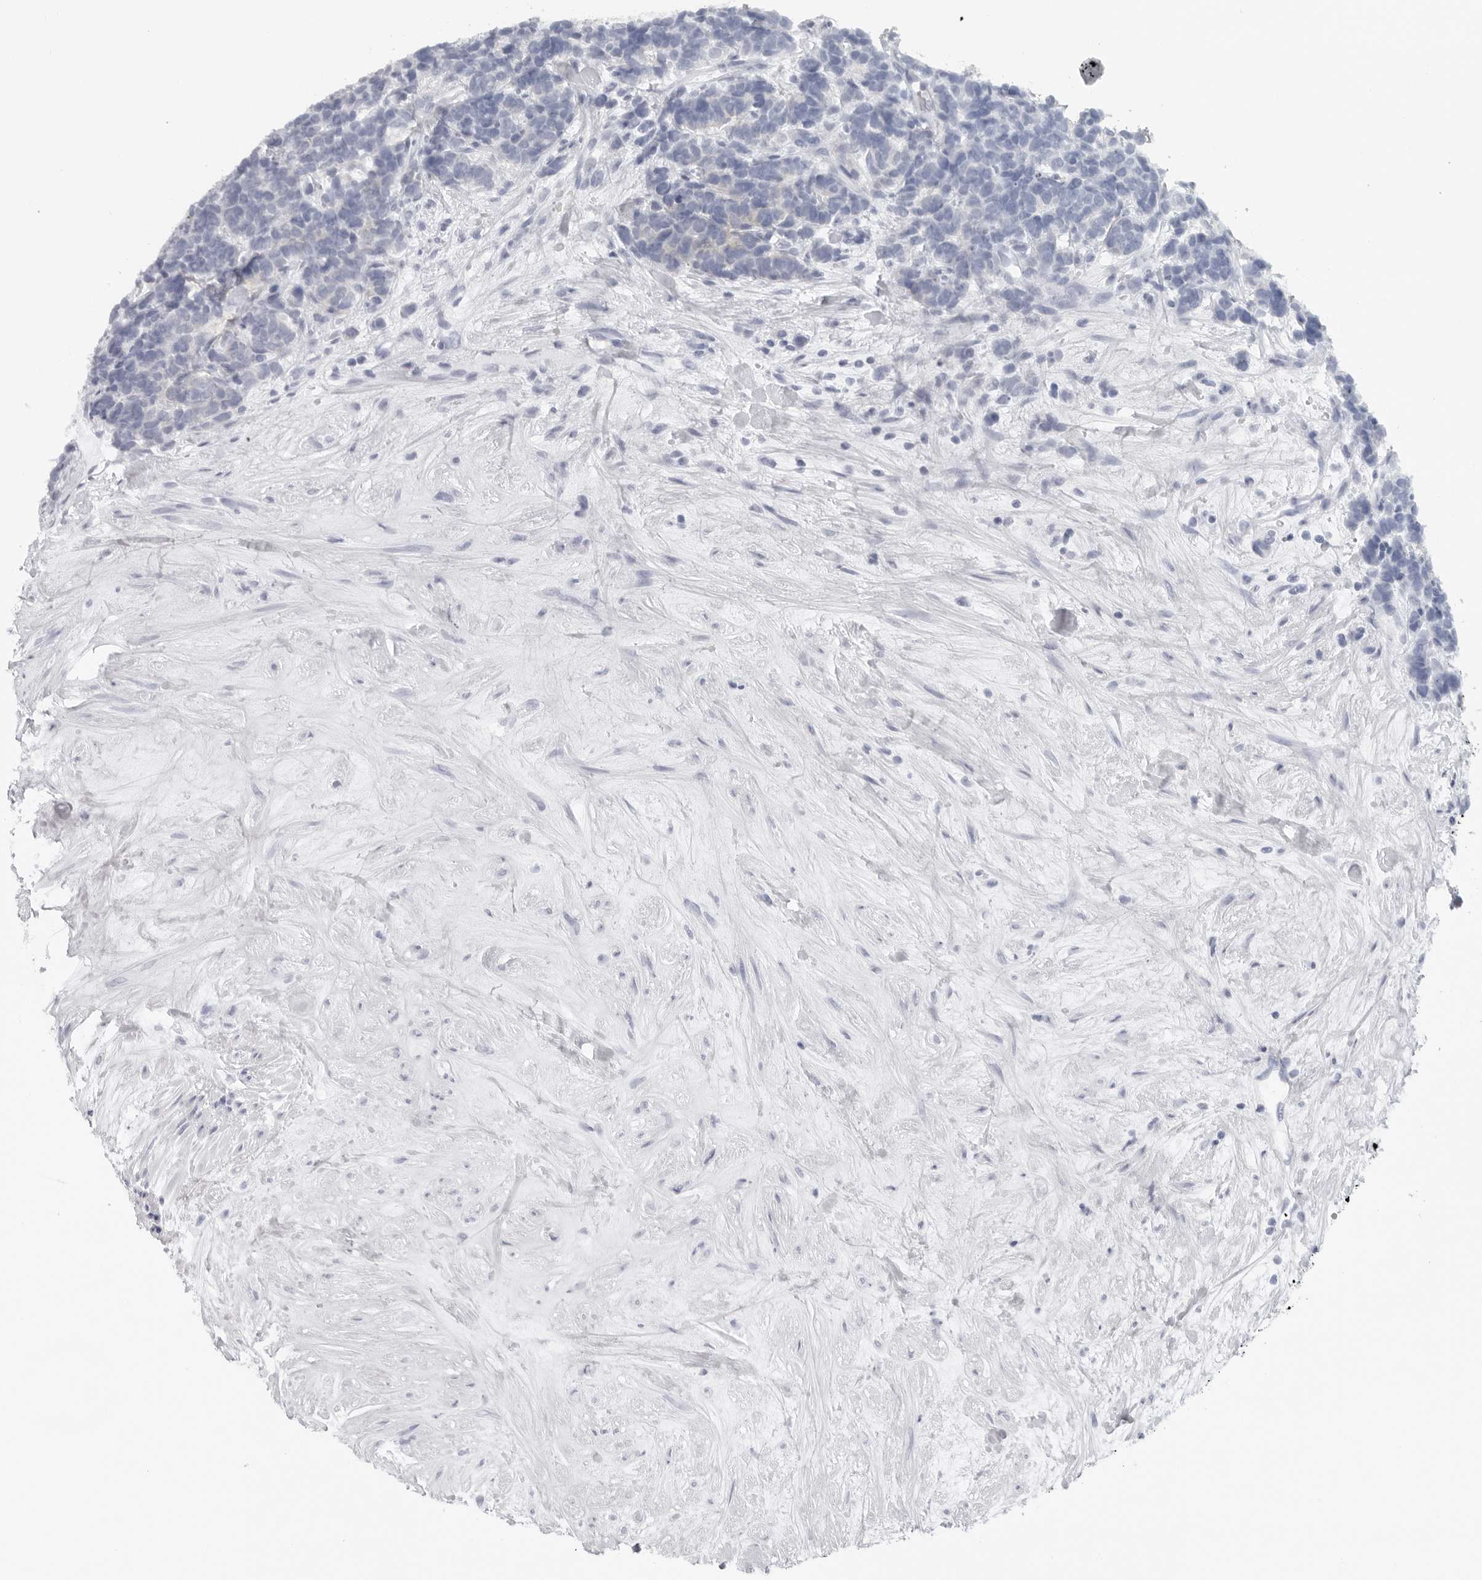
{"staining": {"intensity": "weak", "quantity": "<25%", "location": "cytoplasmic/membranous"}, "tissue": "carcinoid", "cell_type": "Tumor cells", "image_type": "cancer", "snomed": [{"axis": "morphology", "description": "Carcinoma, NOS"}, {"axis": "morphology", "description": "Carcinoid, malignant, NOS"}, {"axis": "topography", "description": "Urinary bladder"}], "caption": "High power microscopy image of an immunohistochemistry (IHC) photomicrograph of carcinoma, revealing no significant expression in tumor cells. (Immunohistochemistry, brightfield microscopy, high magnification).", "gene": "EPB41", "patient": {"sex": "male", "age": 57}}